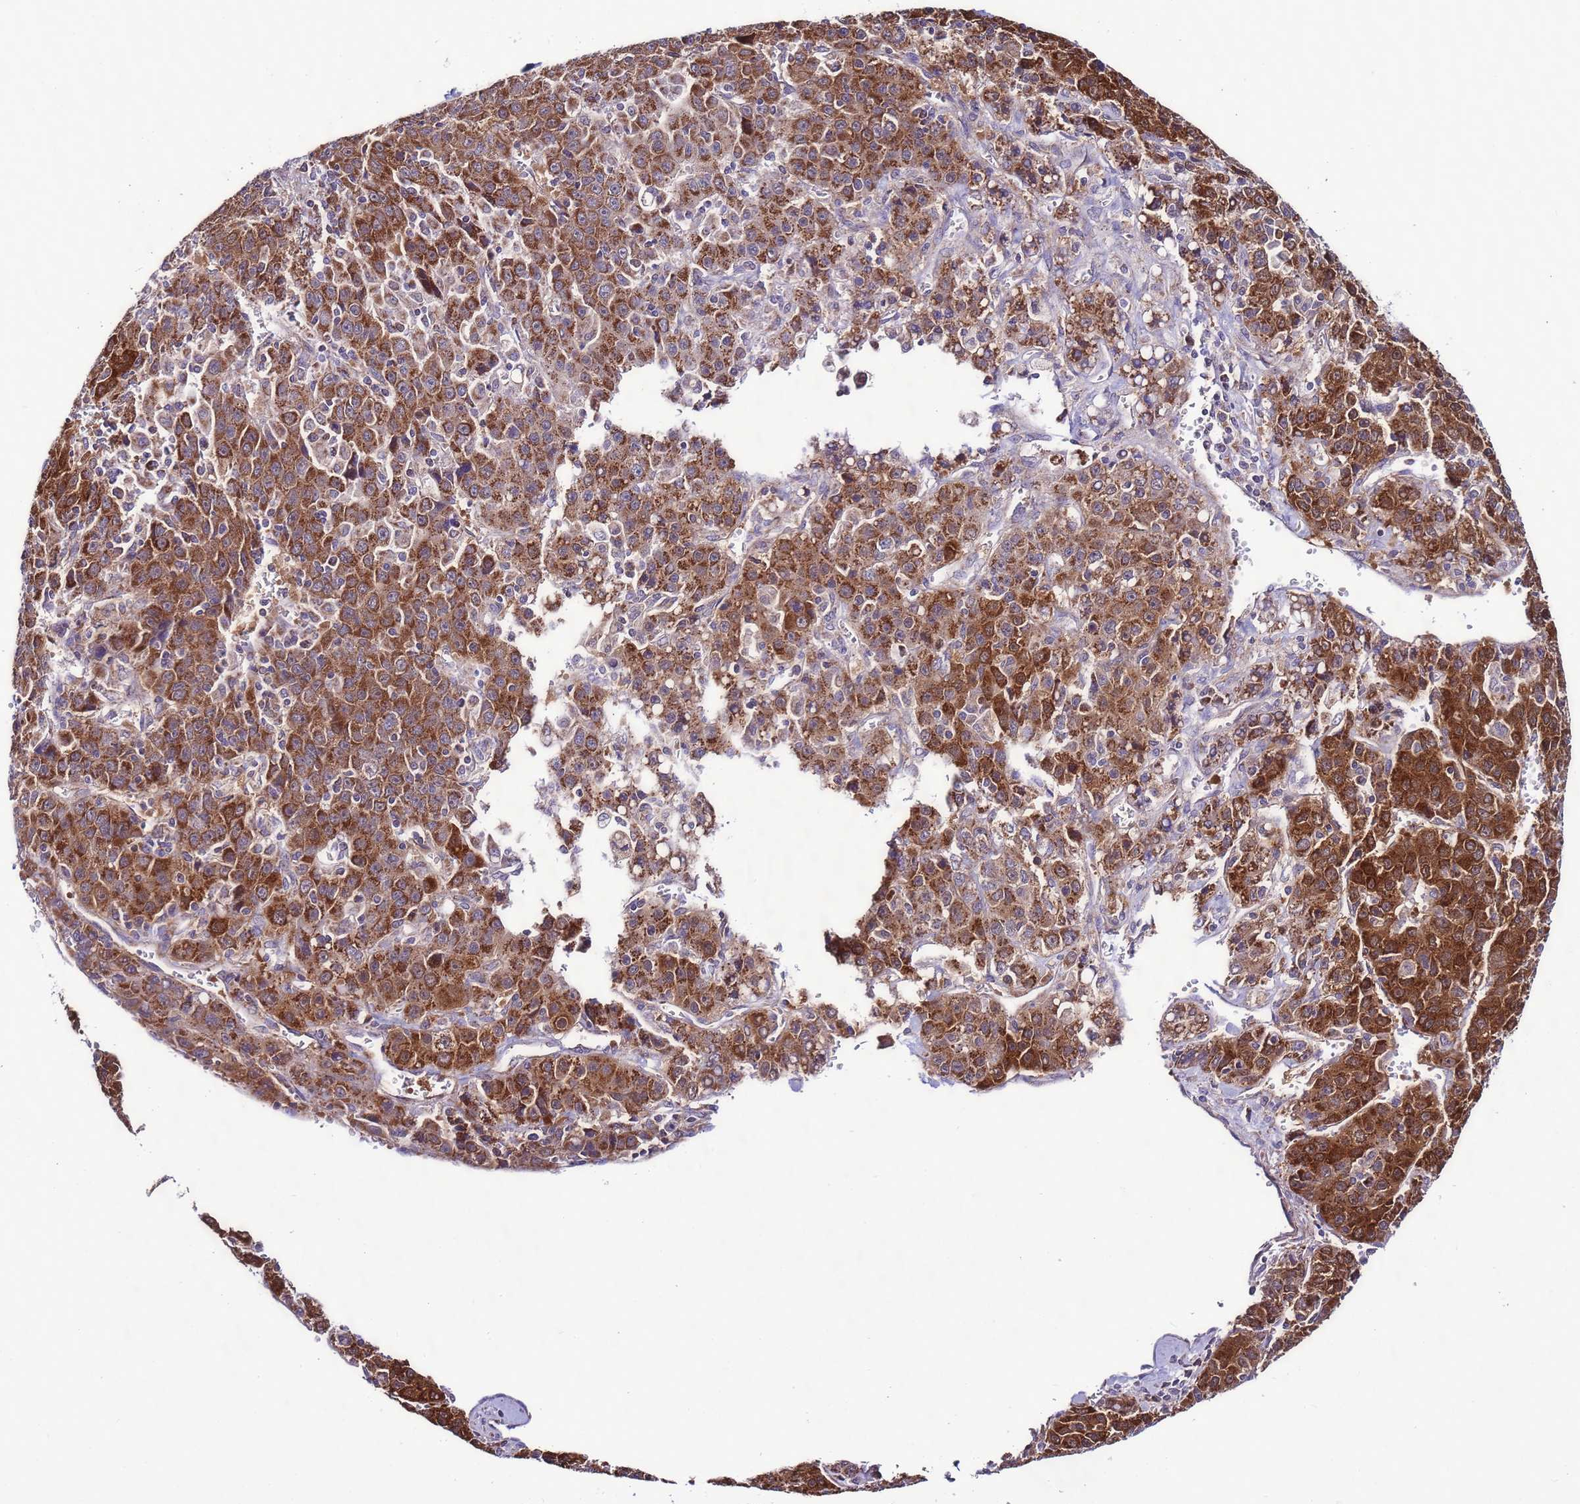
{"staining": {"intensity": "strong", "quantity": ">75%", "location": "cytoplasmic/membranous"}, "tissue": "liver cancer", "cell_type": "Tumor cells", "image_type": "cancer", "snomed": [{"axis": "morphology", "description": "Carcinoma, Hepatocellular, NOS"}, {"axis": "topography", "description": "Liver"}], "caption": "Immunohistochemistry (IHC) staining of liver hepatocellular carcinoma, which demonstrates high levels of strong cytoplasmic/membranous positivity in about >75% of tumor cells indicating strong cytoplasmic/membranous protein staining. The staining was performed using DAB (3,3'-diaminobenzidine) (brown) for protein detection and nuclei were counterstained in hematoxylin (blue).", "gene": "UEVLD", "patient": {"sex": "female", "age": 53}}